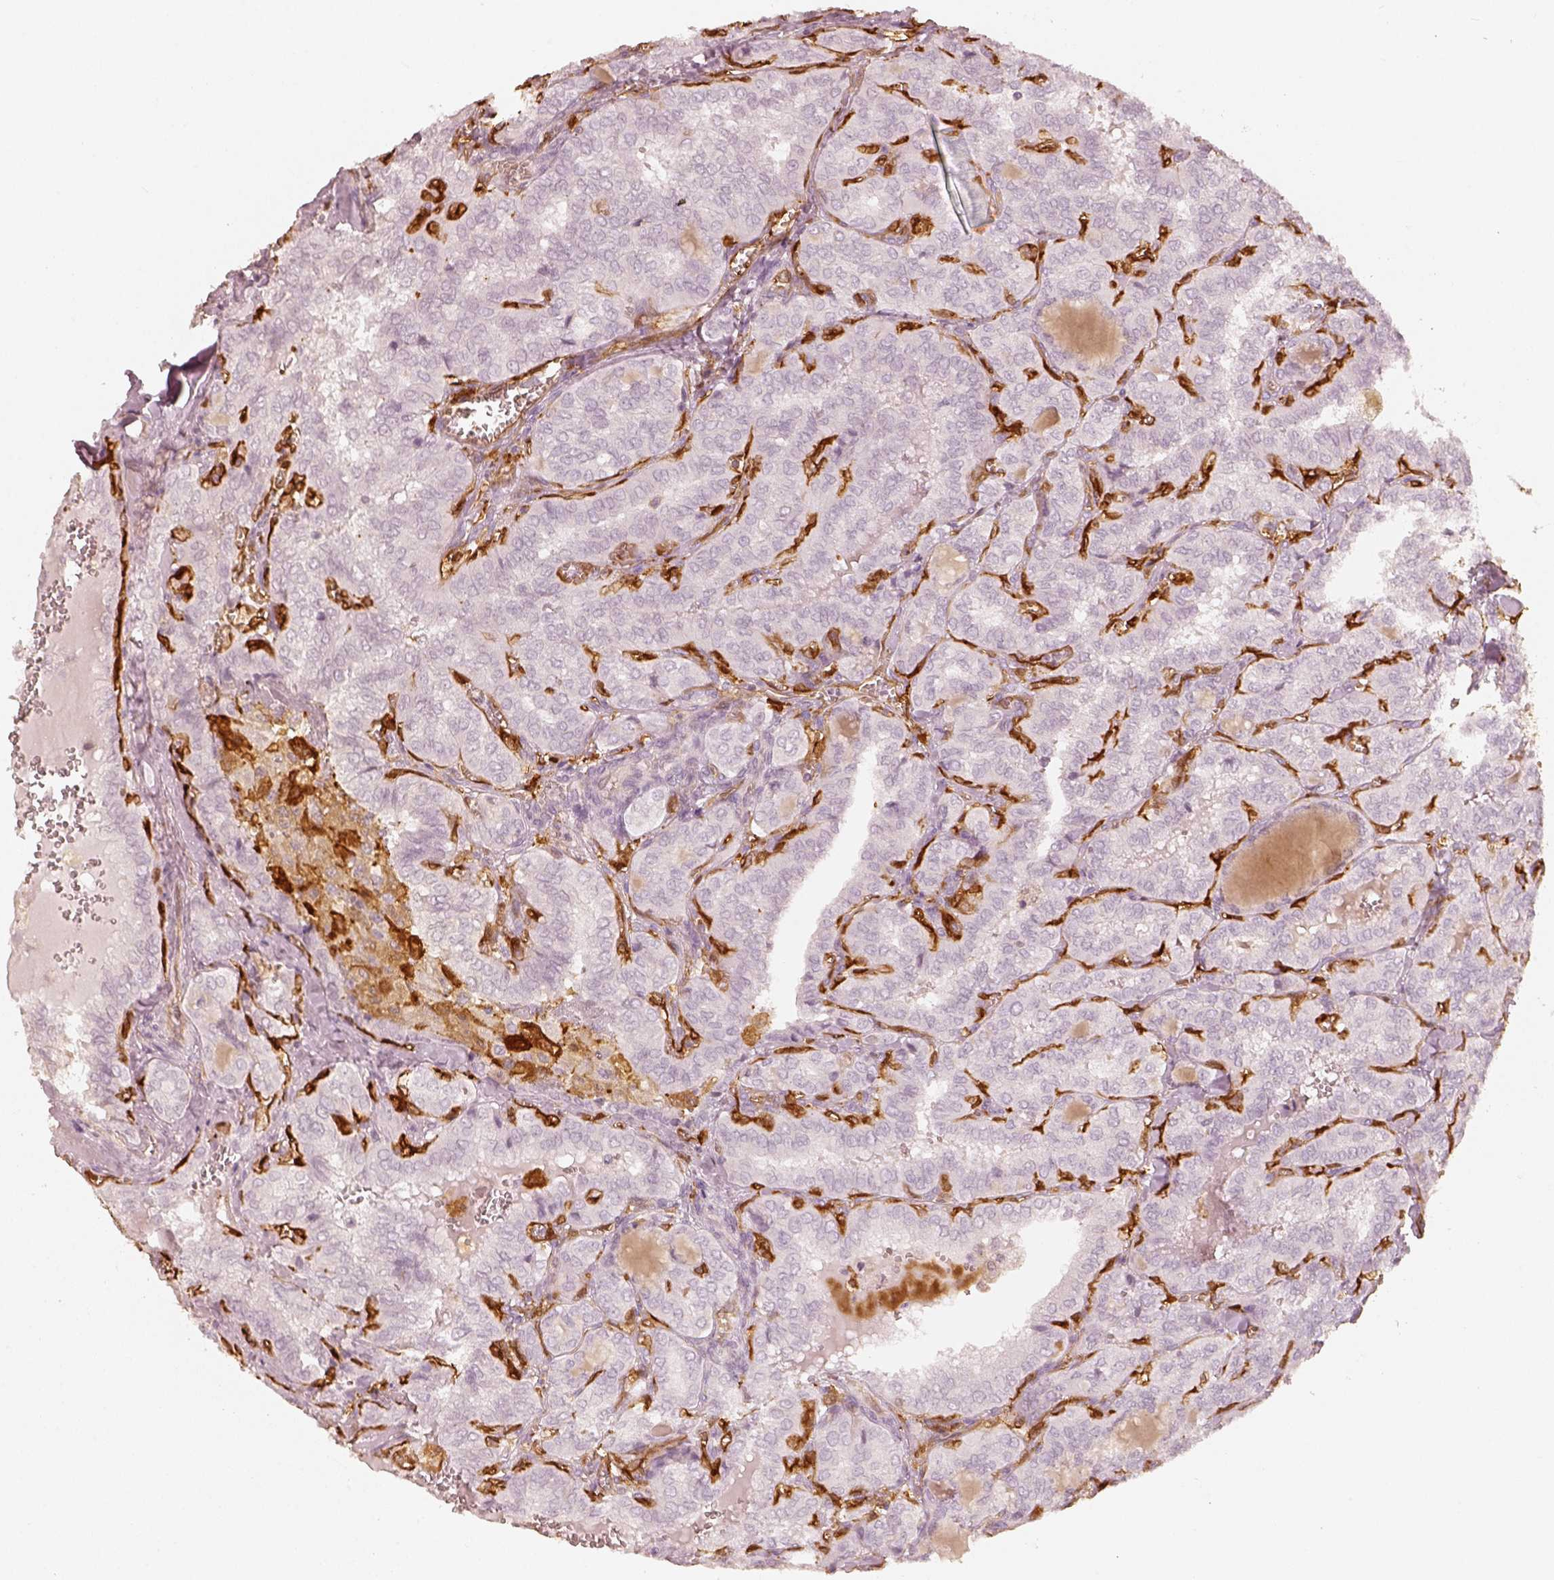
{"staining": {"intensity": "negative", "quantity": "none", "location": "none"}, "tissue": "thyroid cancer", "cell_type": "Tumor cells", "image_type": "cancer", "snomed": [{"axis": "morphology", "description": "Papillary adenocarcinoma, NOS"}, {"axis": "topography", "description": "Thyroid gland"}], "caption": "Tumor cells are negative for protein expression in human thyroid cancer. (Stains: DAB (3,3'-diaminobenzidine) immunohistochemistry (IHC) with hematoxylin counter stain, Microscopy: brightfield microscopy at high magnification).", "gene": "FSCN1", "patient": {"sex": "female", "age": 41}}